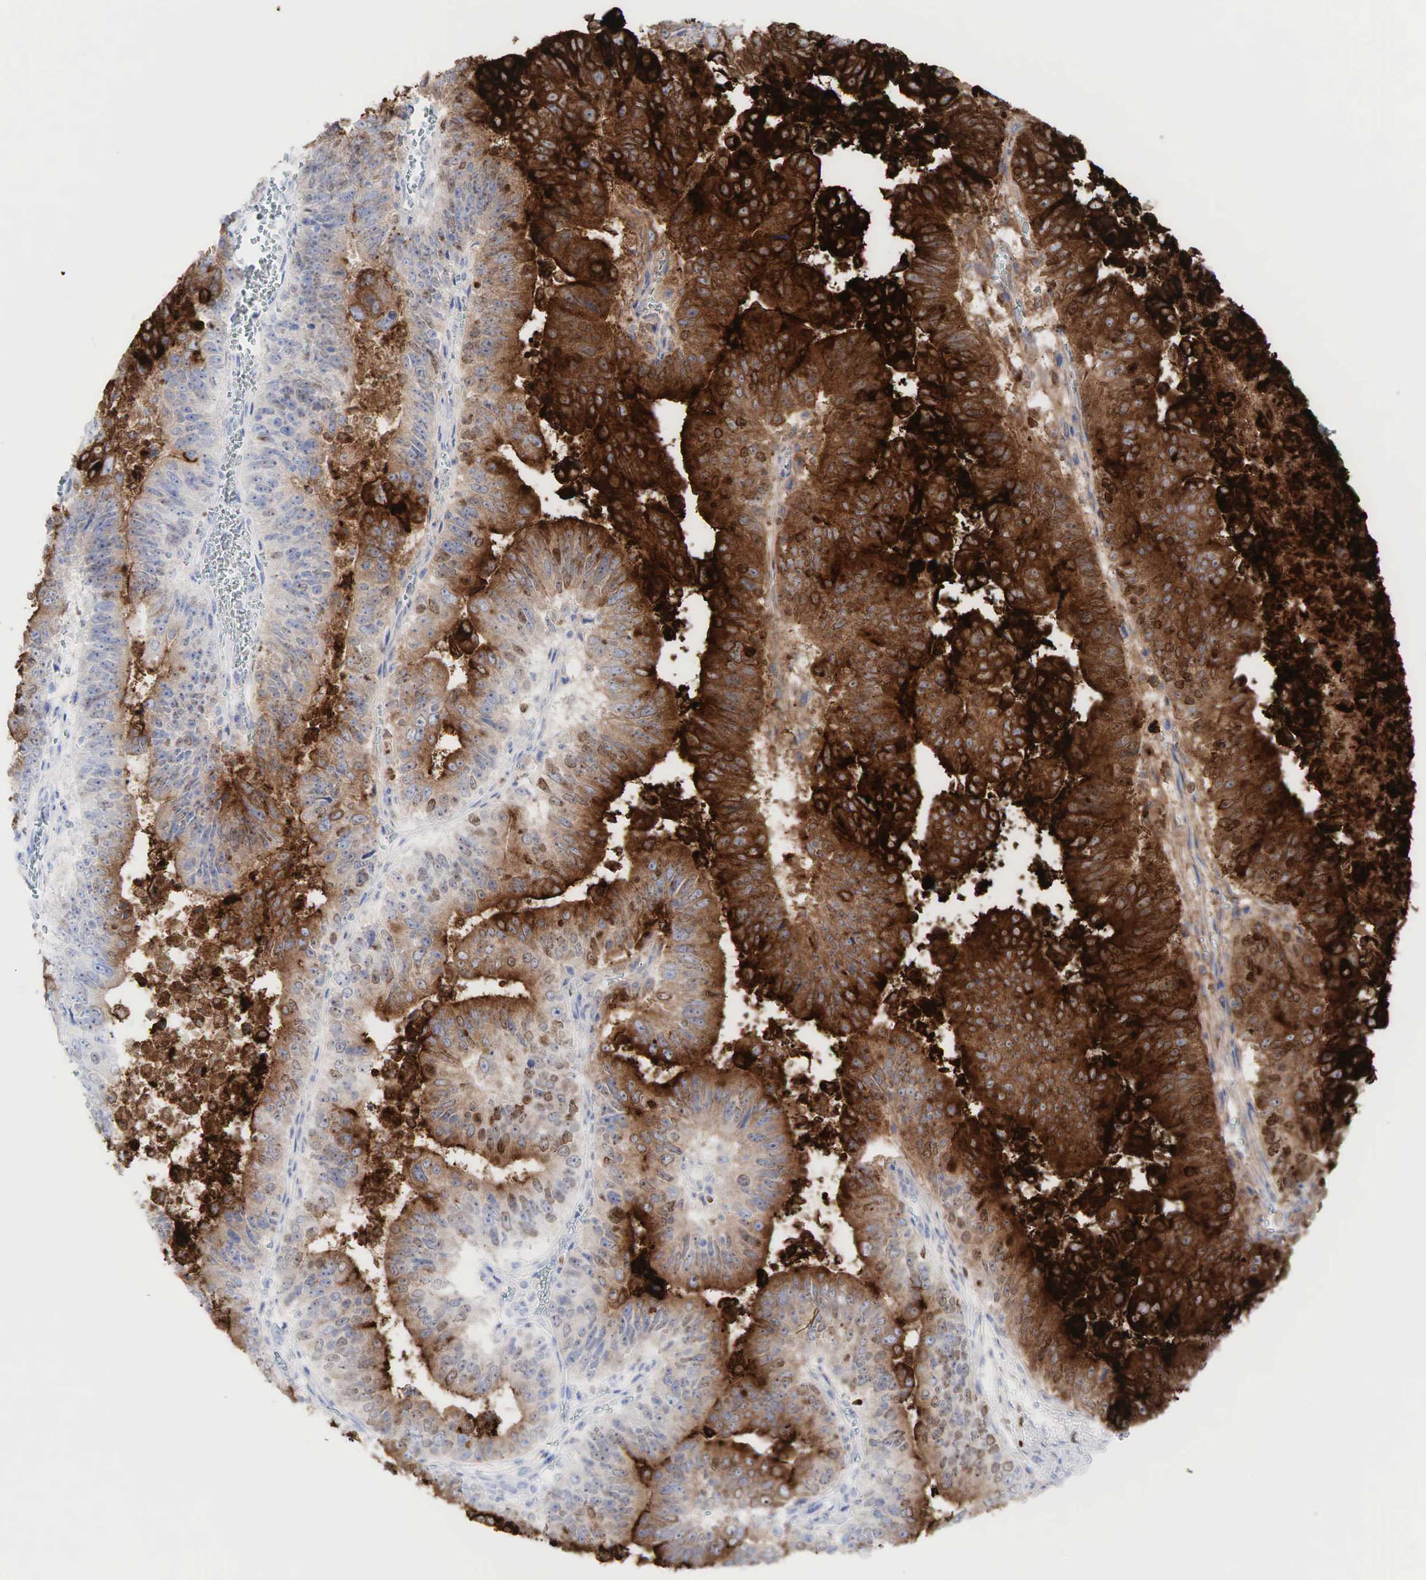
{"staining": {"intensity": "strong", "quantity": "25%-75%", "location": "cytoplasmic/membranous"}, "tissue": "stomach cancer", "cell_type": "Tumor cells", "image_type": "cancer", "snomed": [{"axis": "morphology", "description": "Adenocarcinoma, NOS"}, {"axis": "topography", "description": "Stomach, upper"}], "caption": "Tumor cells display high levels of strong cytoplasmic/membranous positivity in approximately 25%-75% of cells in stomach cancer.", "gene": "CEACAM5", "patient": {"sex": "female", "age": 50}}